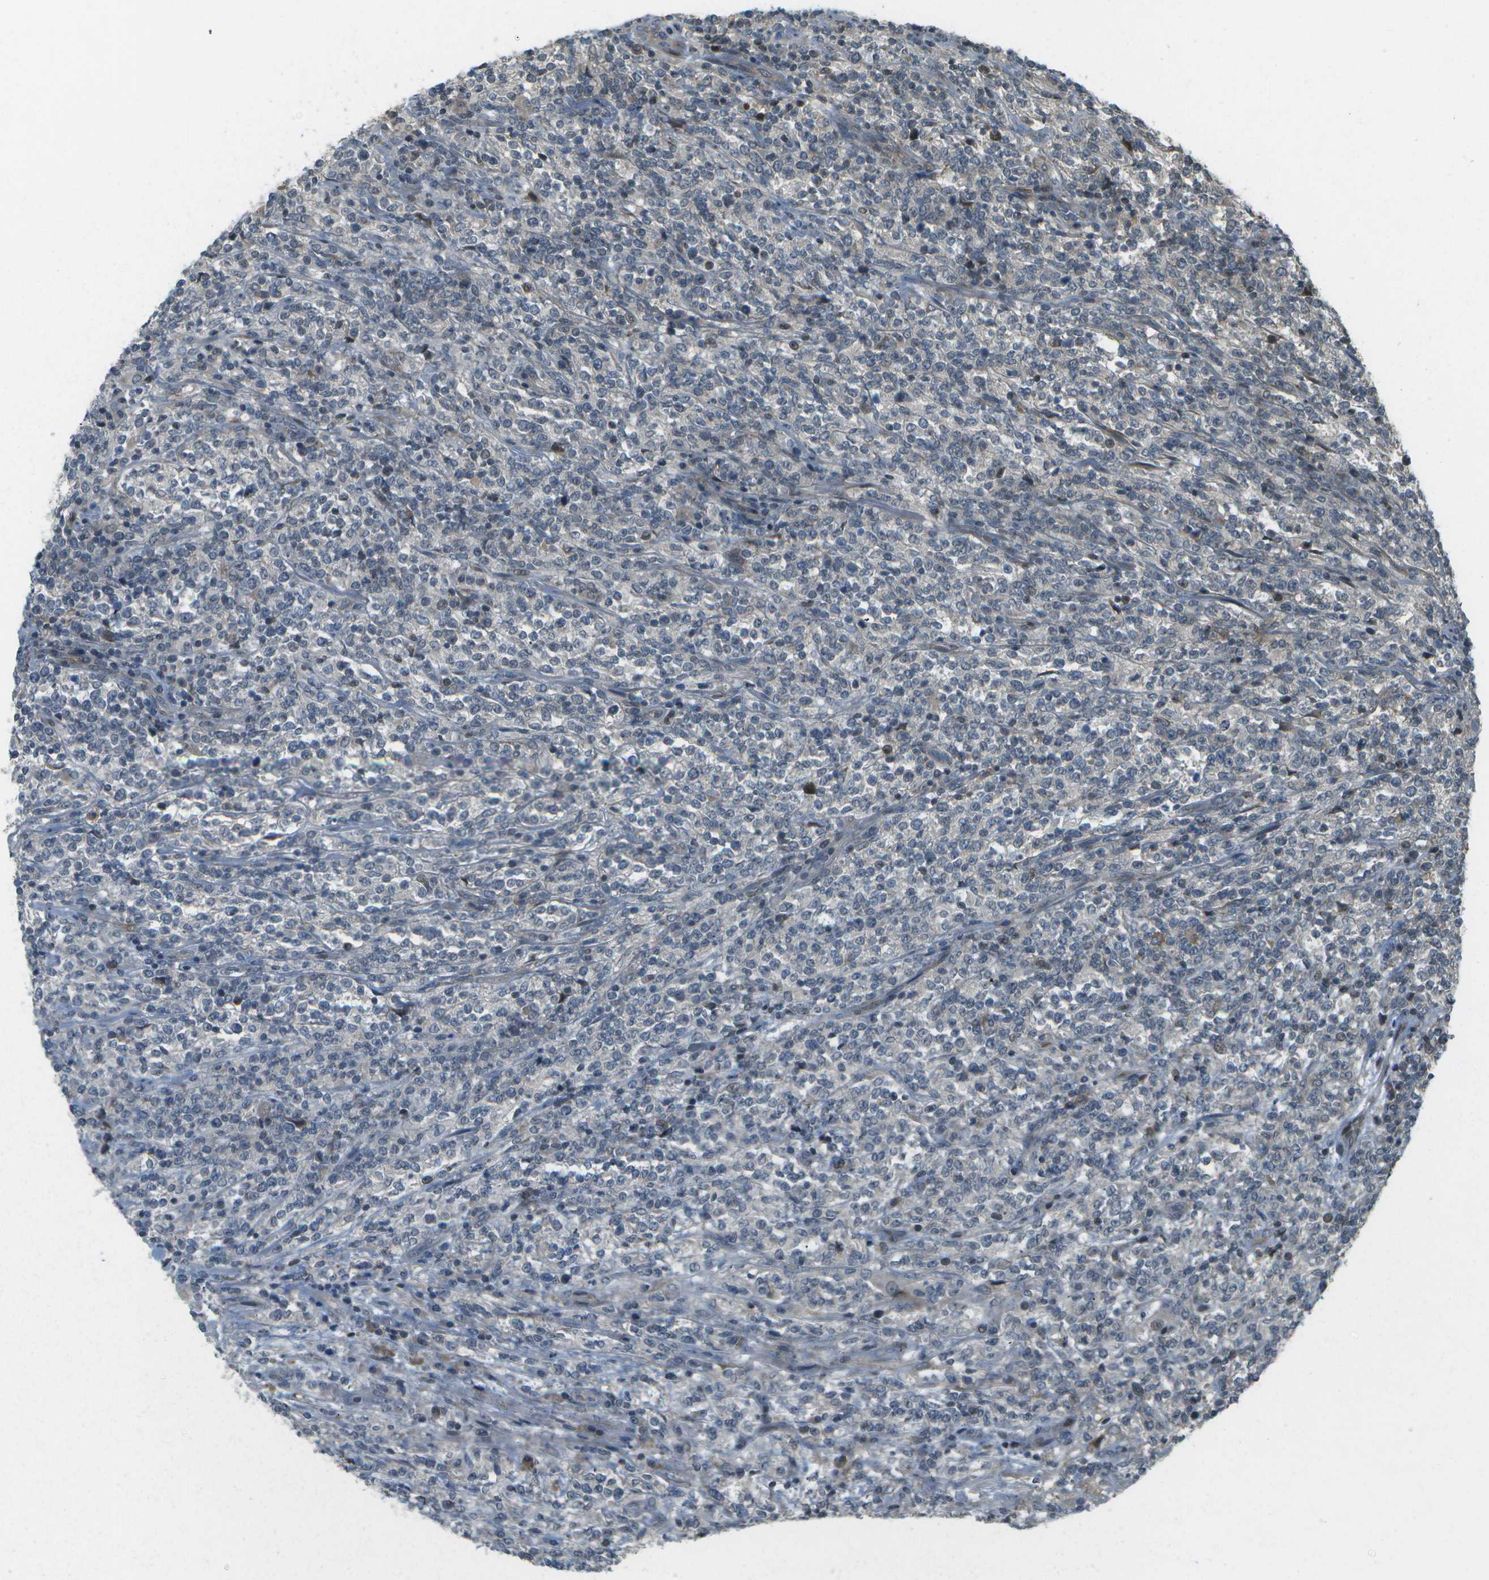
{"staining": {"intensity": "negative", "quantity": "none", "location": "none"}, "tissue": "lymphoma", "cell_type": "Tumor cells", "image_type": "cancer", "snomed": [{"axis": "morphology", "description": "Malignant lymphoma, non-Hodgkin's type, High grade"}, {"axis": "topography", "description": "Soft tissue"}], "caption": "This is a micrograph of immunohistochemistry staining of lymphoma, which shows no positivity in tumor cells.", "gene": "WNK2", "patient": {"sex": "male", "age": 18}}